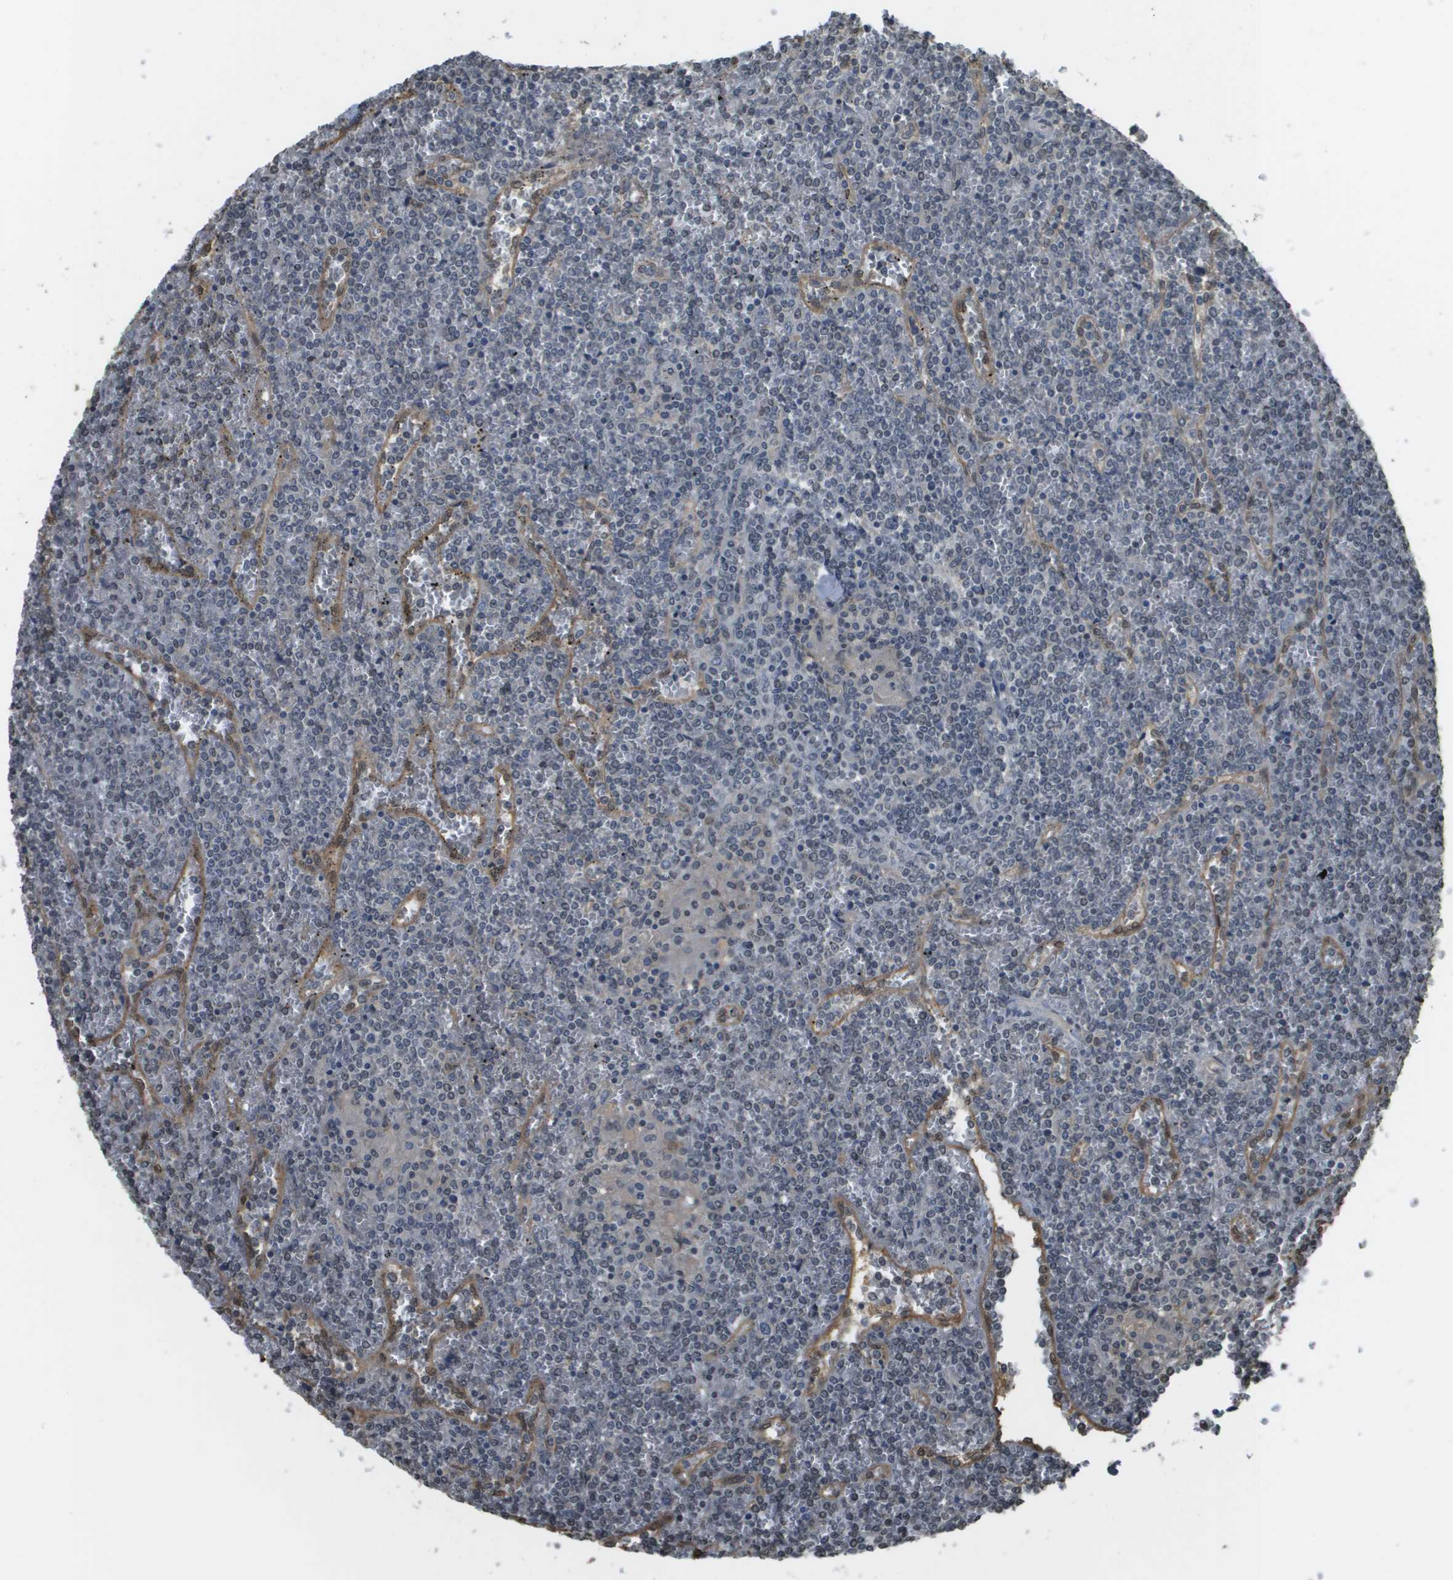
{"staining": {"intensity": "negative", "quantity": "none", "location": "none"}, "tissue": "lymphoma", "cell_type": "Tumor cells", "image_type": "cancer", "snomed": [{"axis": "morphology", "description": "Malignant lymphoma, non-Hodgkin's type, Low grade"}, {"axis": "topography", "description": "Spleen"}], "caption": "IHC image of neoplastic tissue: human lymphoma stained with DAB reveals no significant protein expression in tumor cells.", "gene": "NDRG2", "patient": {"sex": "female", "age": 19}}